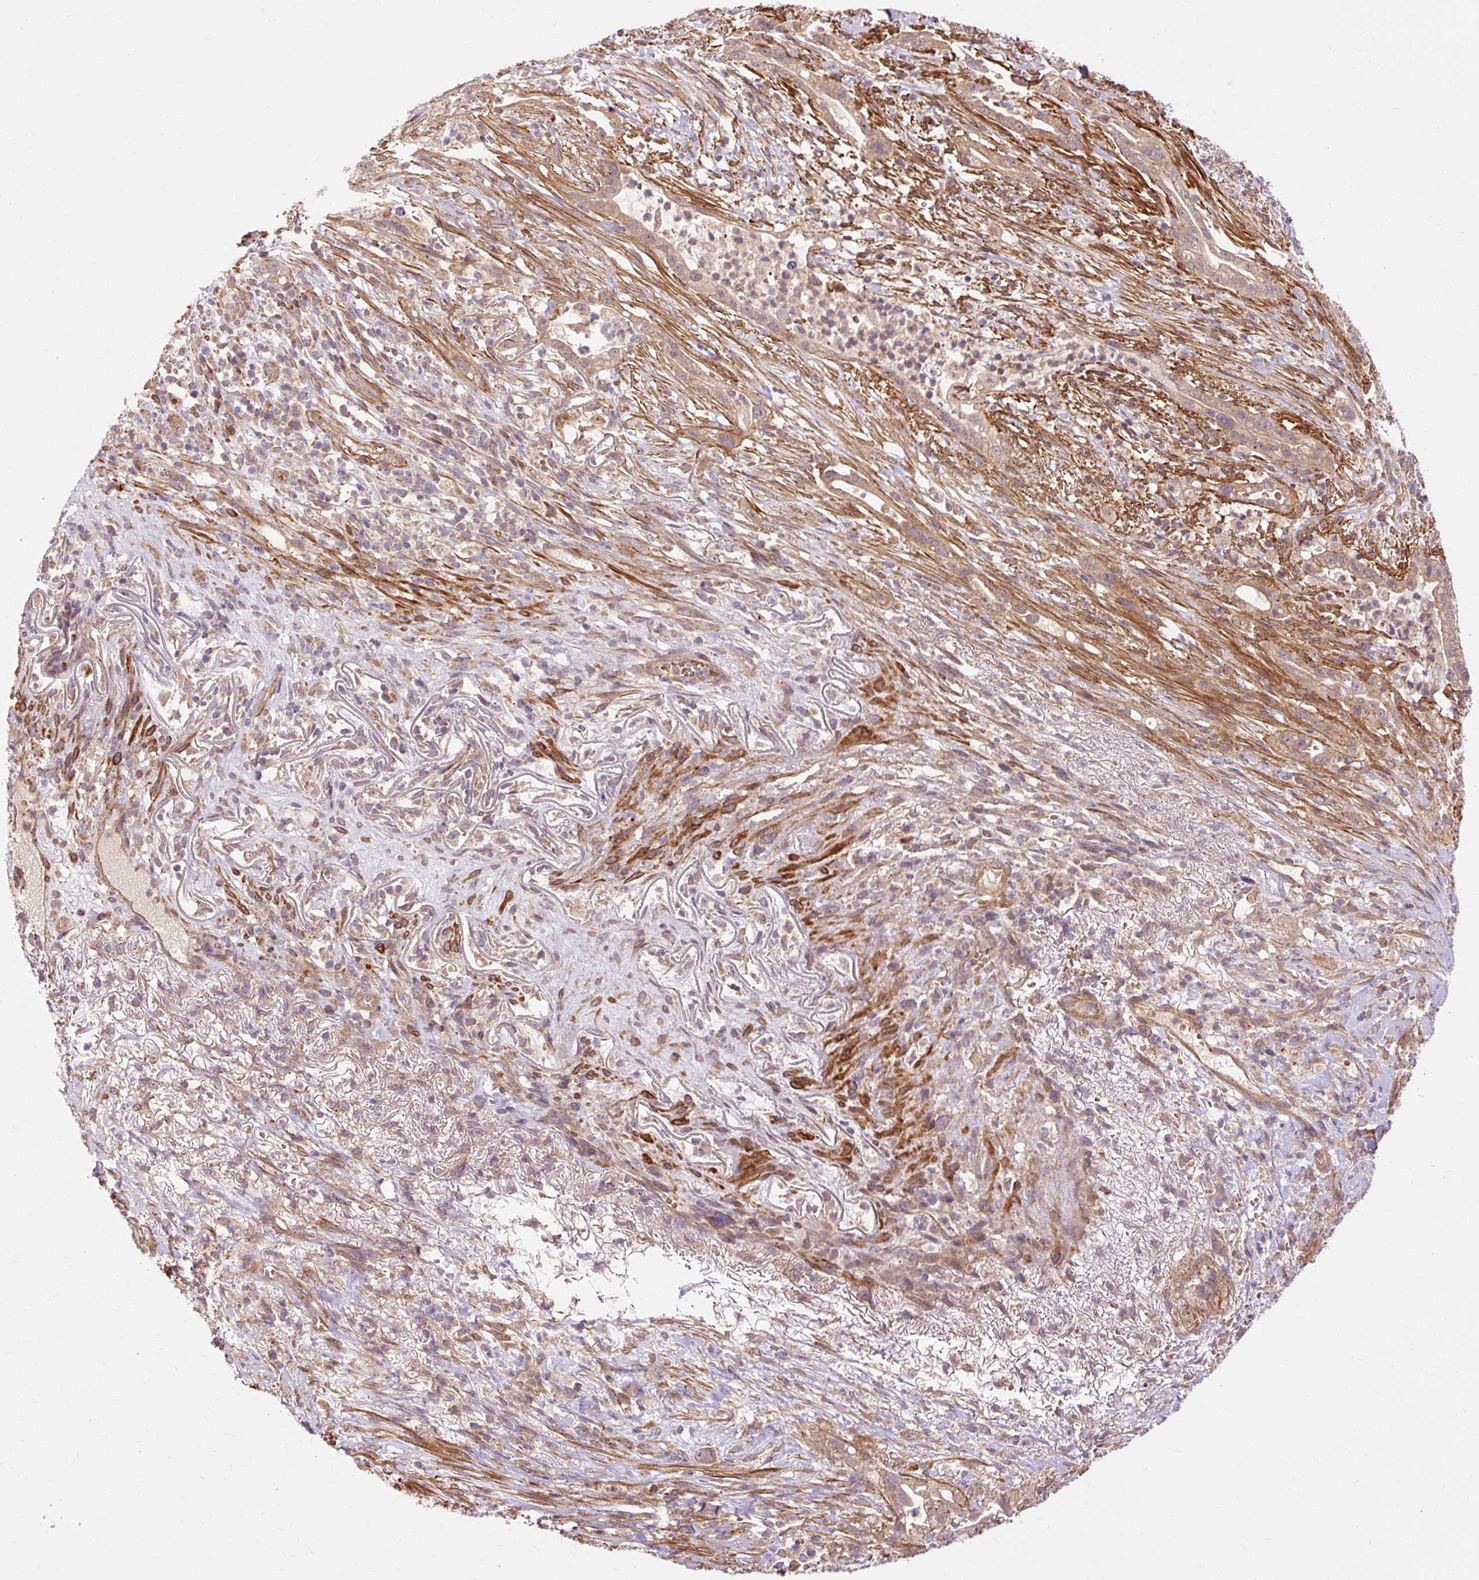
{"staining": {"intensity": "weak", "quantity": ">75%", "location": "cytoplasmic/membranous"}, "tissue": "pancreatic cancer", "cell_type": "Tumor cells", "image_type": "cancer", "snomed": [{"axis": "morphology", "description": "Adenocarcinoma, NOS"}, {"axis": "topography", "description": "Pancreas"}], "caption": "Immunohistochemical staining of pancreatic cancer exhibits low levels of weak cytoplasmic/membranous protein staining in about >75% of tumor cells.", "gene": "RIPOR3", "patient": {"sex": "male", "age": 44}}